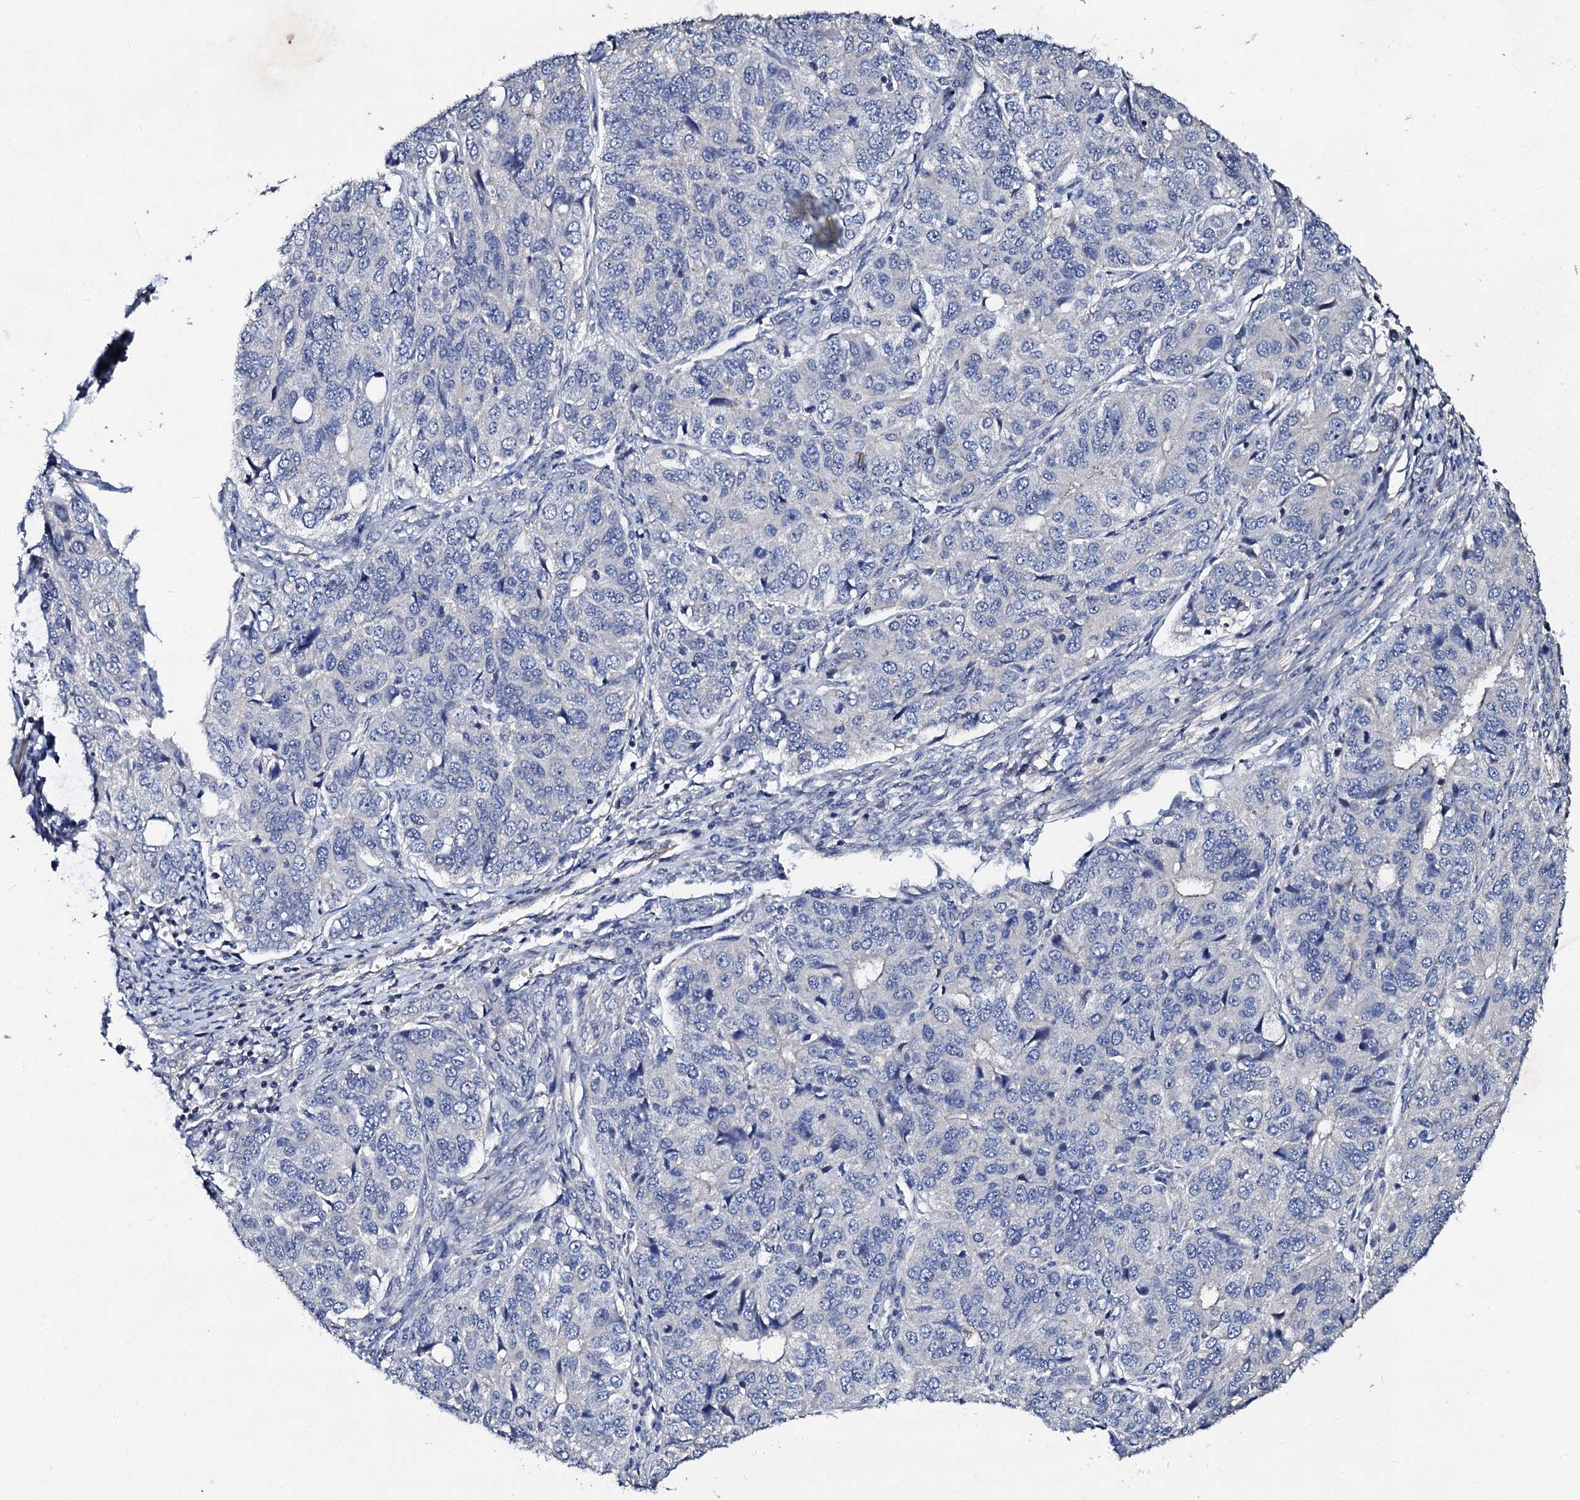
{"staining": {"intensity": "negative", "quantity": "none", "location": "none"}, "tissue": "ovarian cancer", "cell_type": "Tumor cells", "image_type": "cancer", "snomed": [{"axis": "morphology", "description": "Carcinoma, endometroid"}, {"axis": "topography", "description": "Ovary"}], "caption": "The image displays no staining of tumor cells in ovarian cancer.", "gene": "SLC37A4", "patient": {"sex": "female", "age": 51}}